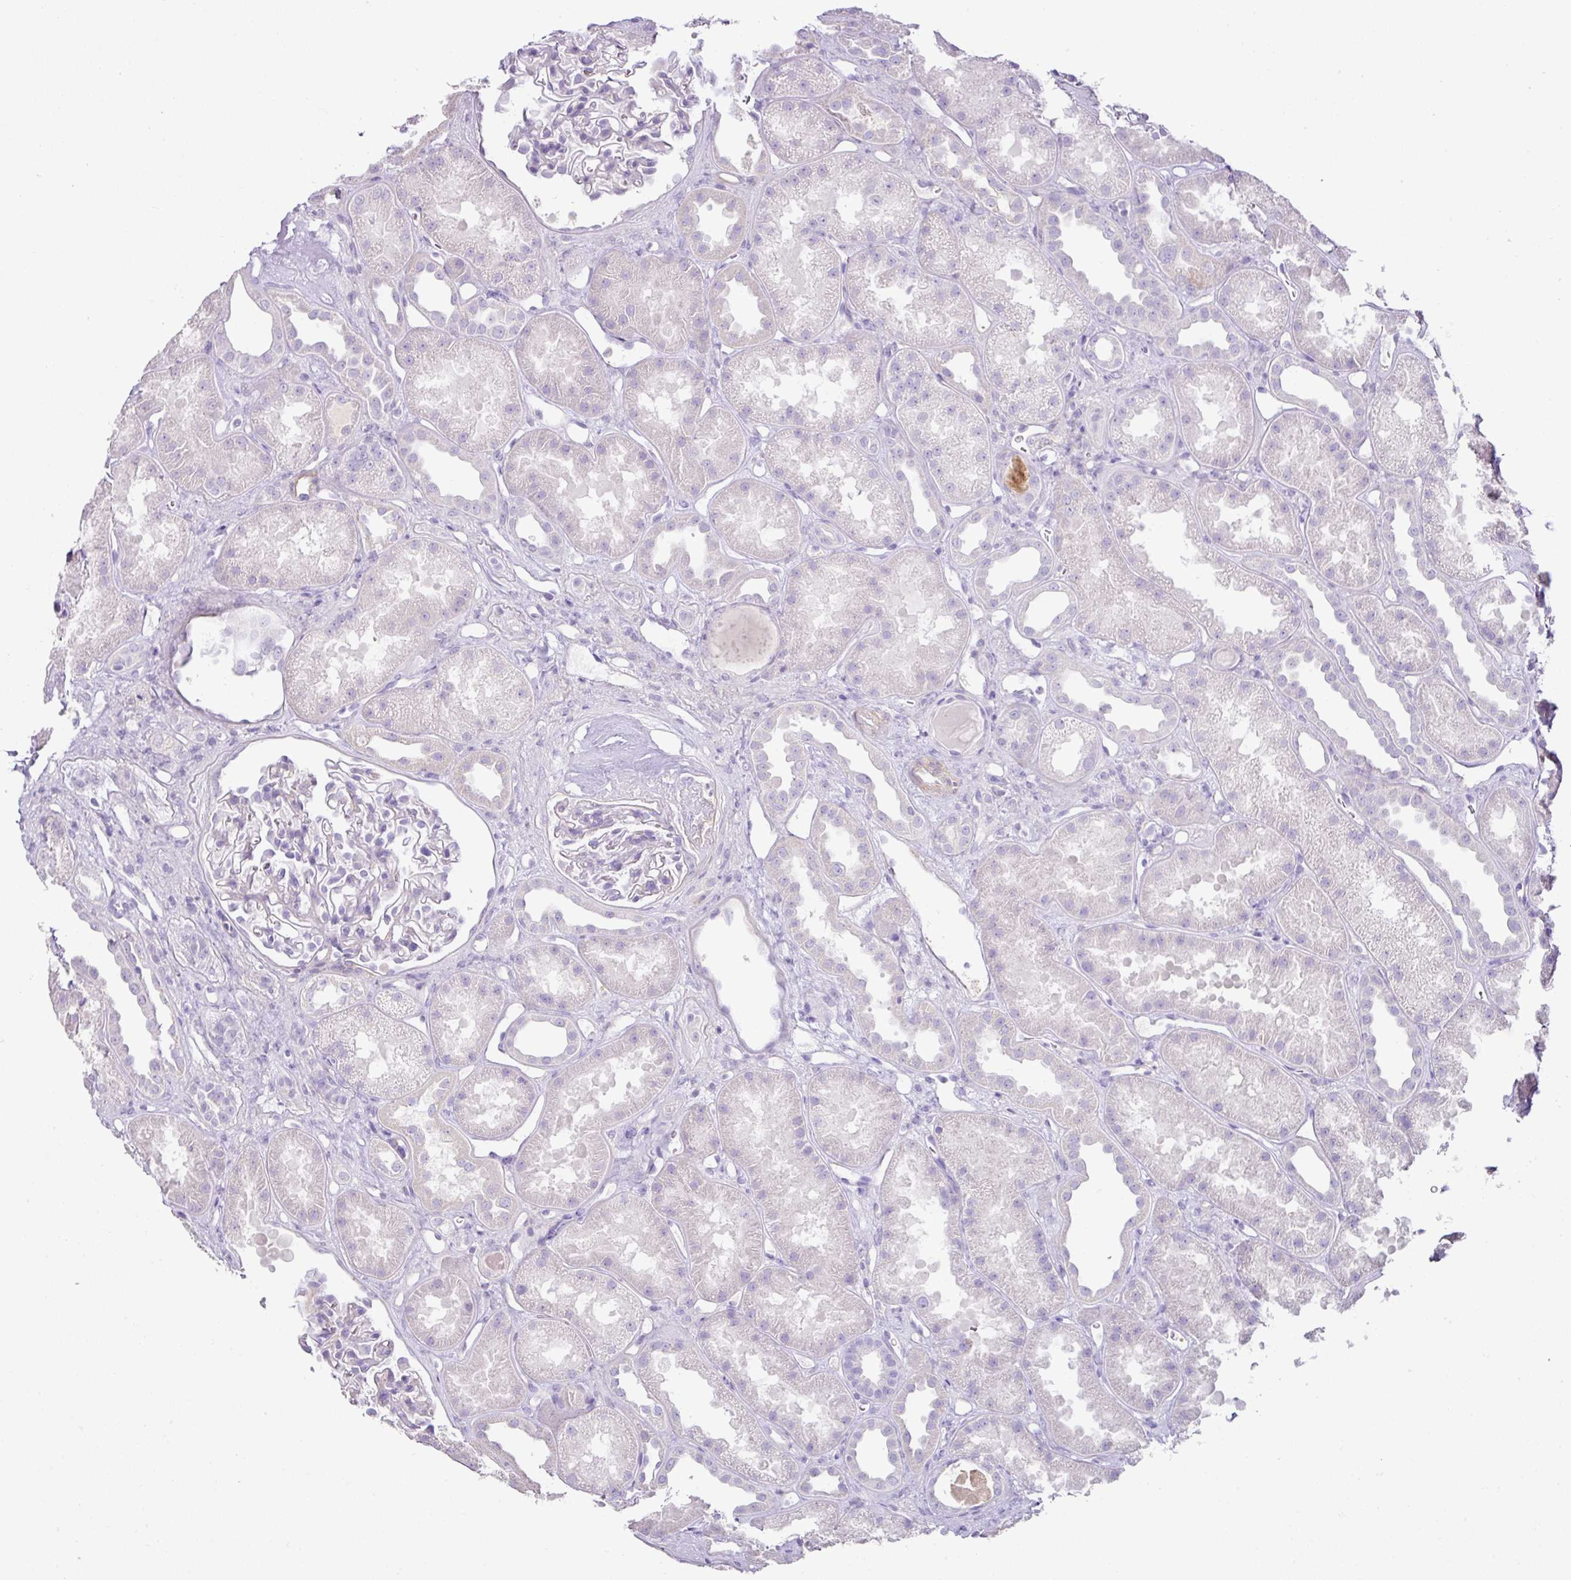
{"staining": {"intensity": "negative", "quantity": "none", "location": "none"}, "tissue": "kidney", "cell_type": "Cells in glomeruli", "image_type": "normal", "snomed": [{"axis": "morphology", "description": "Normal tissue, NOS"}, {"axis": "topography", "description": "Kidney"}], "caption": "Immunohistochemistry image of normal kidney: human kidney stained with DAB (3,3'-diaminobenzidine) reveals no significant protein staining in cells in glomeruli. Nuclei are stained in blue.", "gene": "TARM1", "patient": {"sex": "male", "age": 61}}